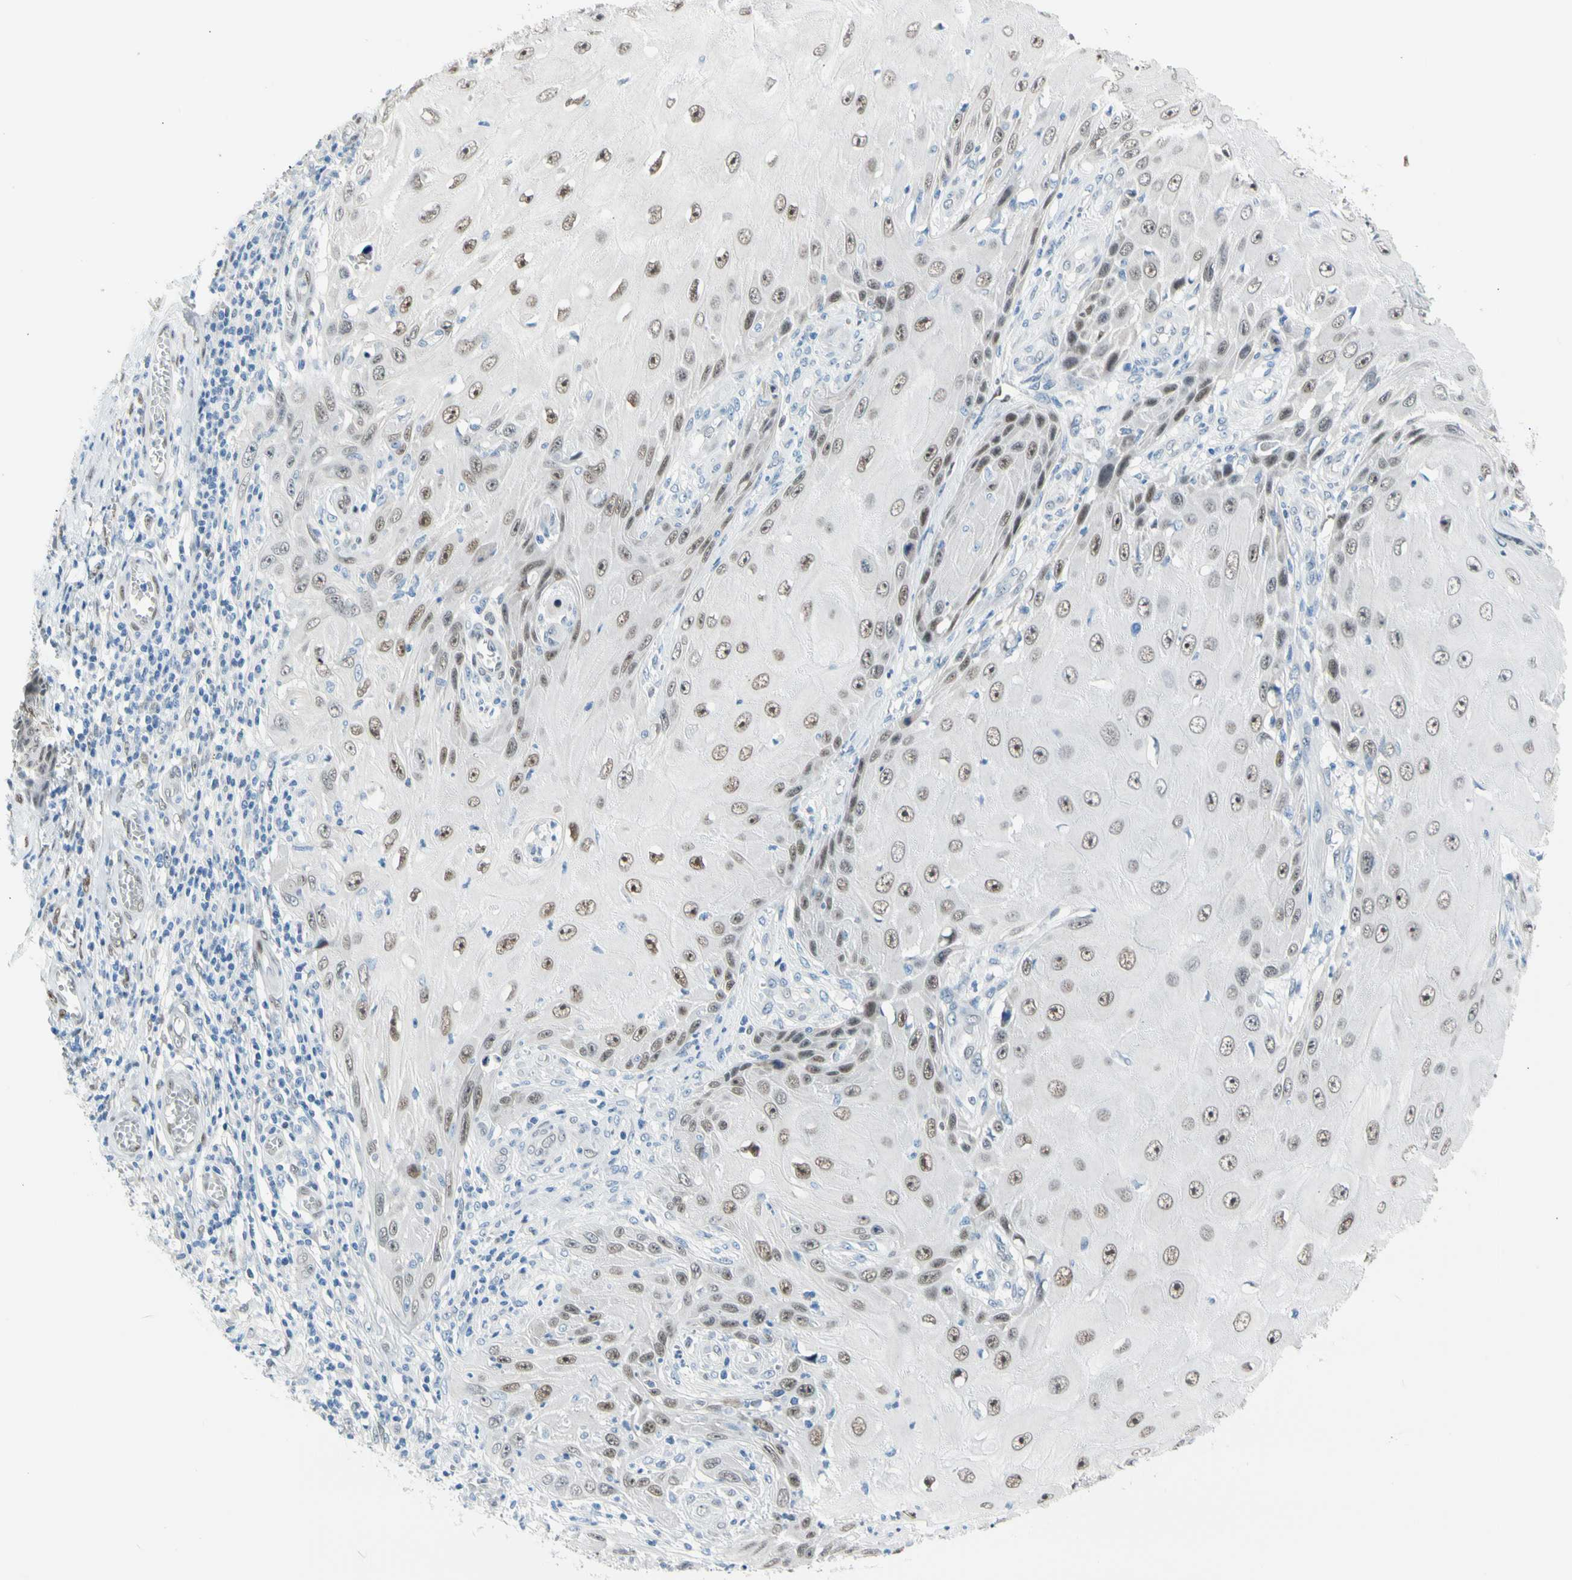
{"staining": {"intensity": "weak", "quantity": ">75%", "location": "nuclear"}, "tissue": "skin cancer", "cell_type": "Tumor cells", "image_type": "cancer", "snomed": [{"axis": "morphology", "description": "Squamous cell carcinoma, NOS"}, {"axis": "topography", "description": "Skin"}], "caption": "Immunohistochemistry (IHC) micrograph of neoplastic tissue: human skin cancer stained using immunohistochemistry (IHC) exhibits low levels of weak protein expression localized specifically in the nuclear of tumor cells, appearing as a nuclear brown color.", "gene": "NFIA", "patient": {"sex": "female", "age": 73}}